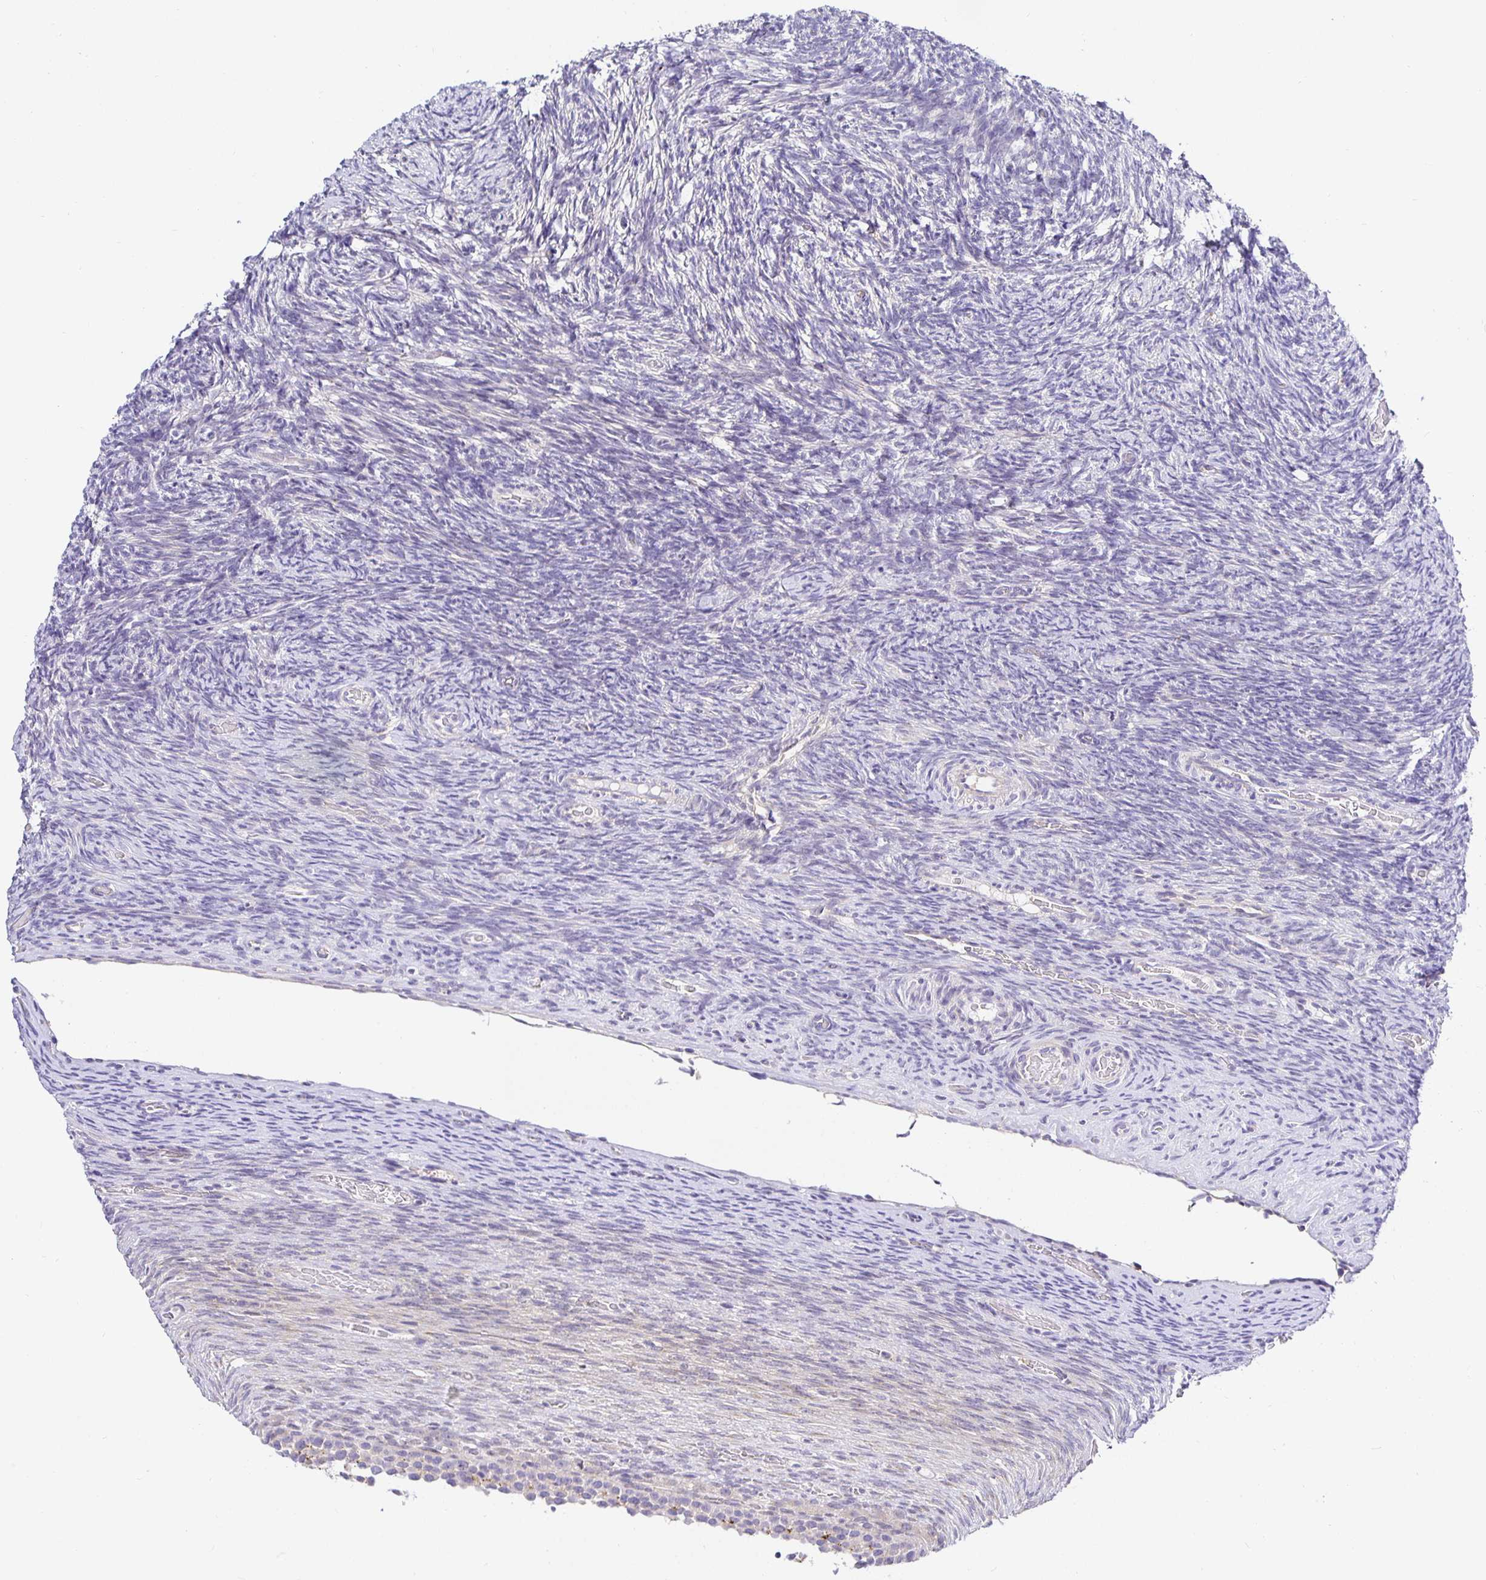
{"staining": {"intensity": "moderate", "quantity": ">75%", "location": "cytoplasmic/membranous"}, "tissue": "ovary", "cell_type": "Follicle cells", "image_type": "normal", "snomed": [{"axis": "morphology", "description": "Normal tissue, NOS"}, {"axis": "topography", "description": "Ovary"}], "caption": "High-power microscopy captured an IHC histopathology image of normal ovary, revealing moderate cytoplasmic/membranous expression in about >75% of follicle cells.", "gene": "OPALIN", "patient": {"sex": "female", "age": 34}}